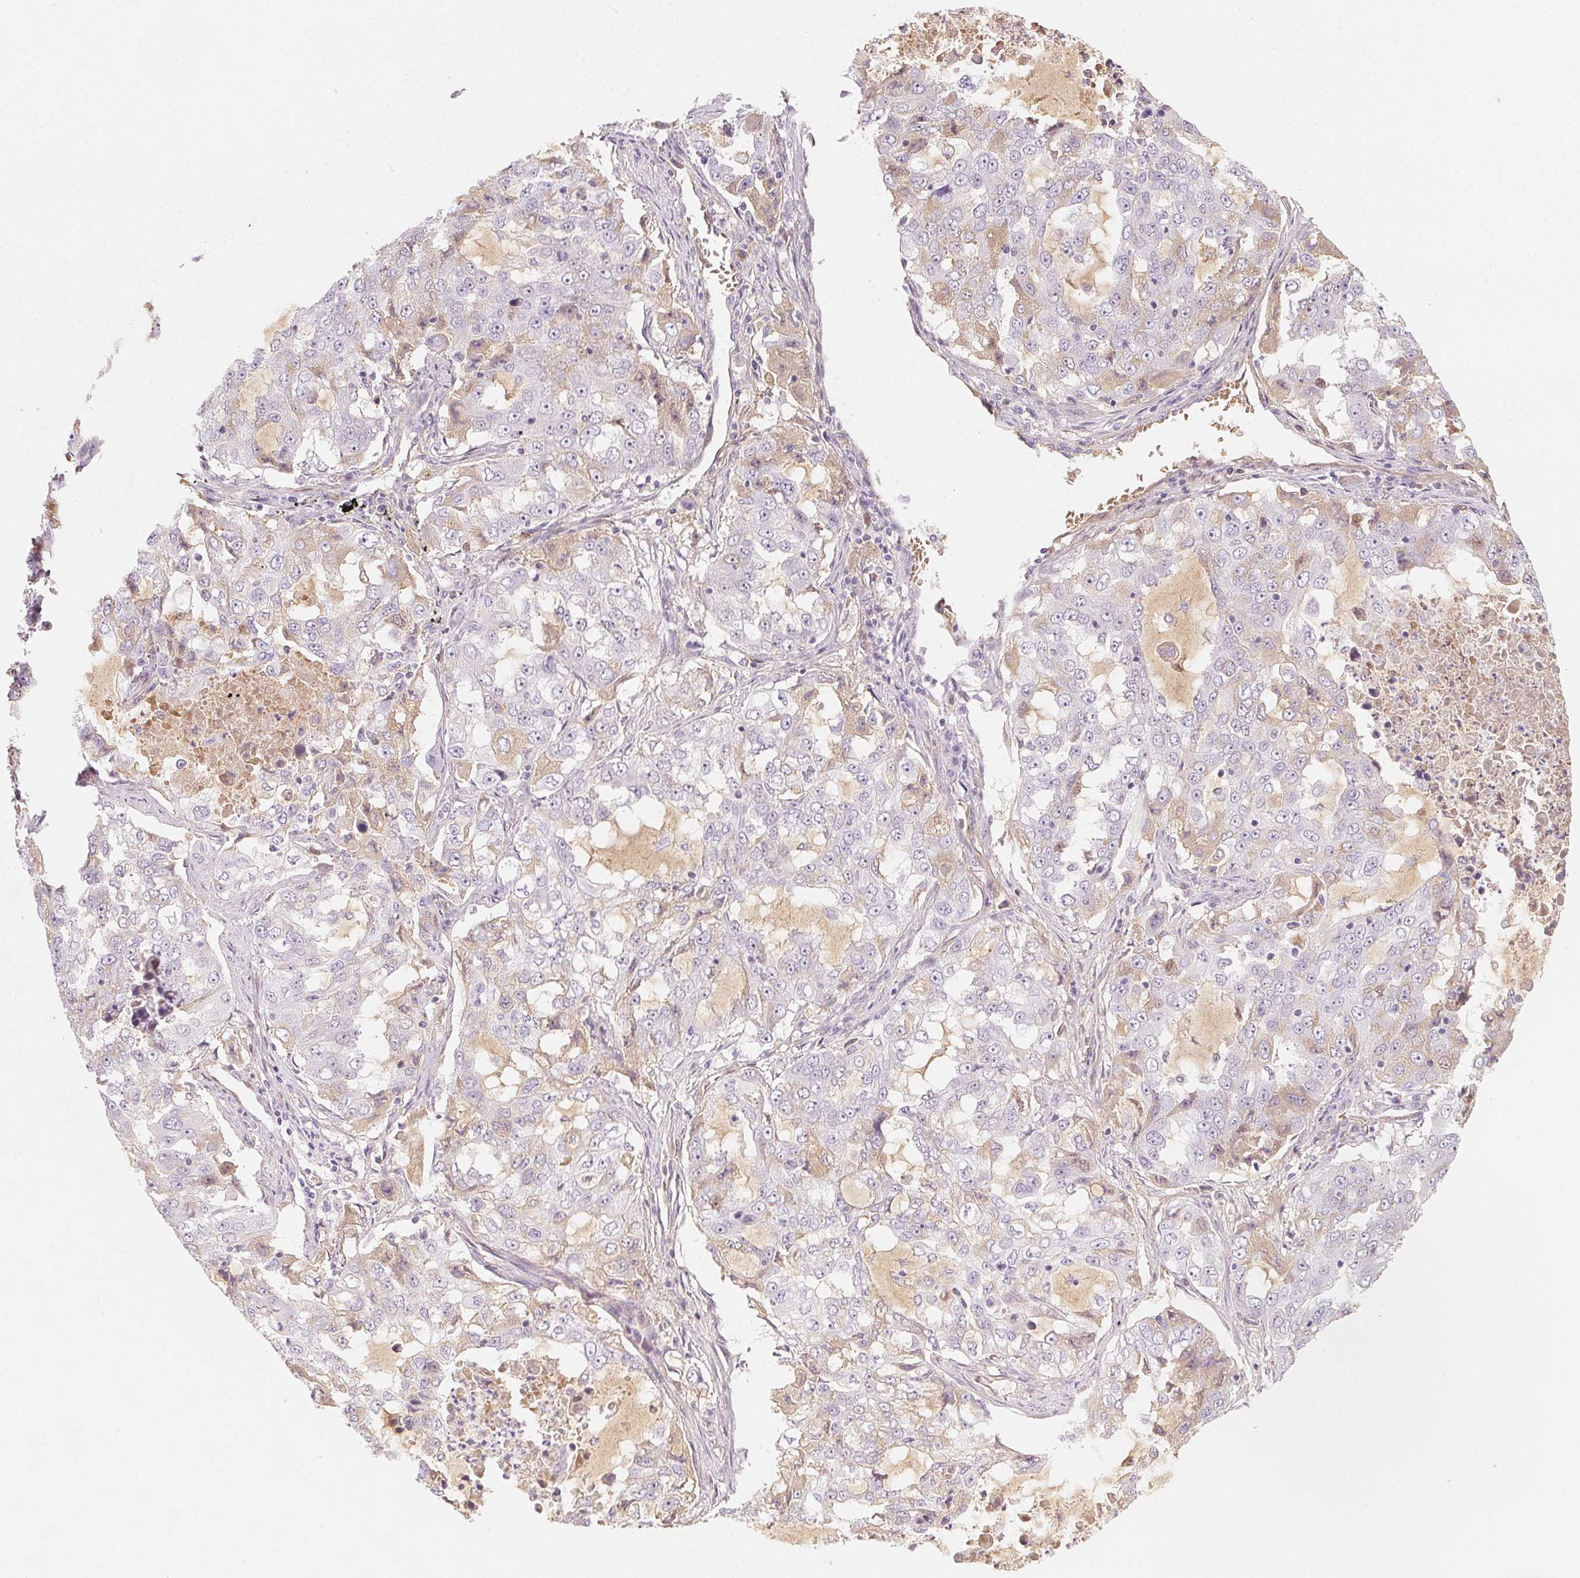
{"staining": {"intensity": "negative", "quantity": "none", "location": "none"}, "tissue": "lung cancer", "cell_type": "Tumor cells", "image_type": "cancer", "snomed": [{"axis": "morphology", "description": "Adenocarcinoma, NOS"}, {"axis": "topography", "description": "Lung"}], "caption": "IHC histopathology image of human lung adenocarcinoma stained for a protein (brown), which exhibits no staining in tumor cells.", "gene": "AFM", "patient": {"sex": "female", "age": 61}}